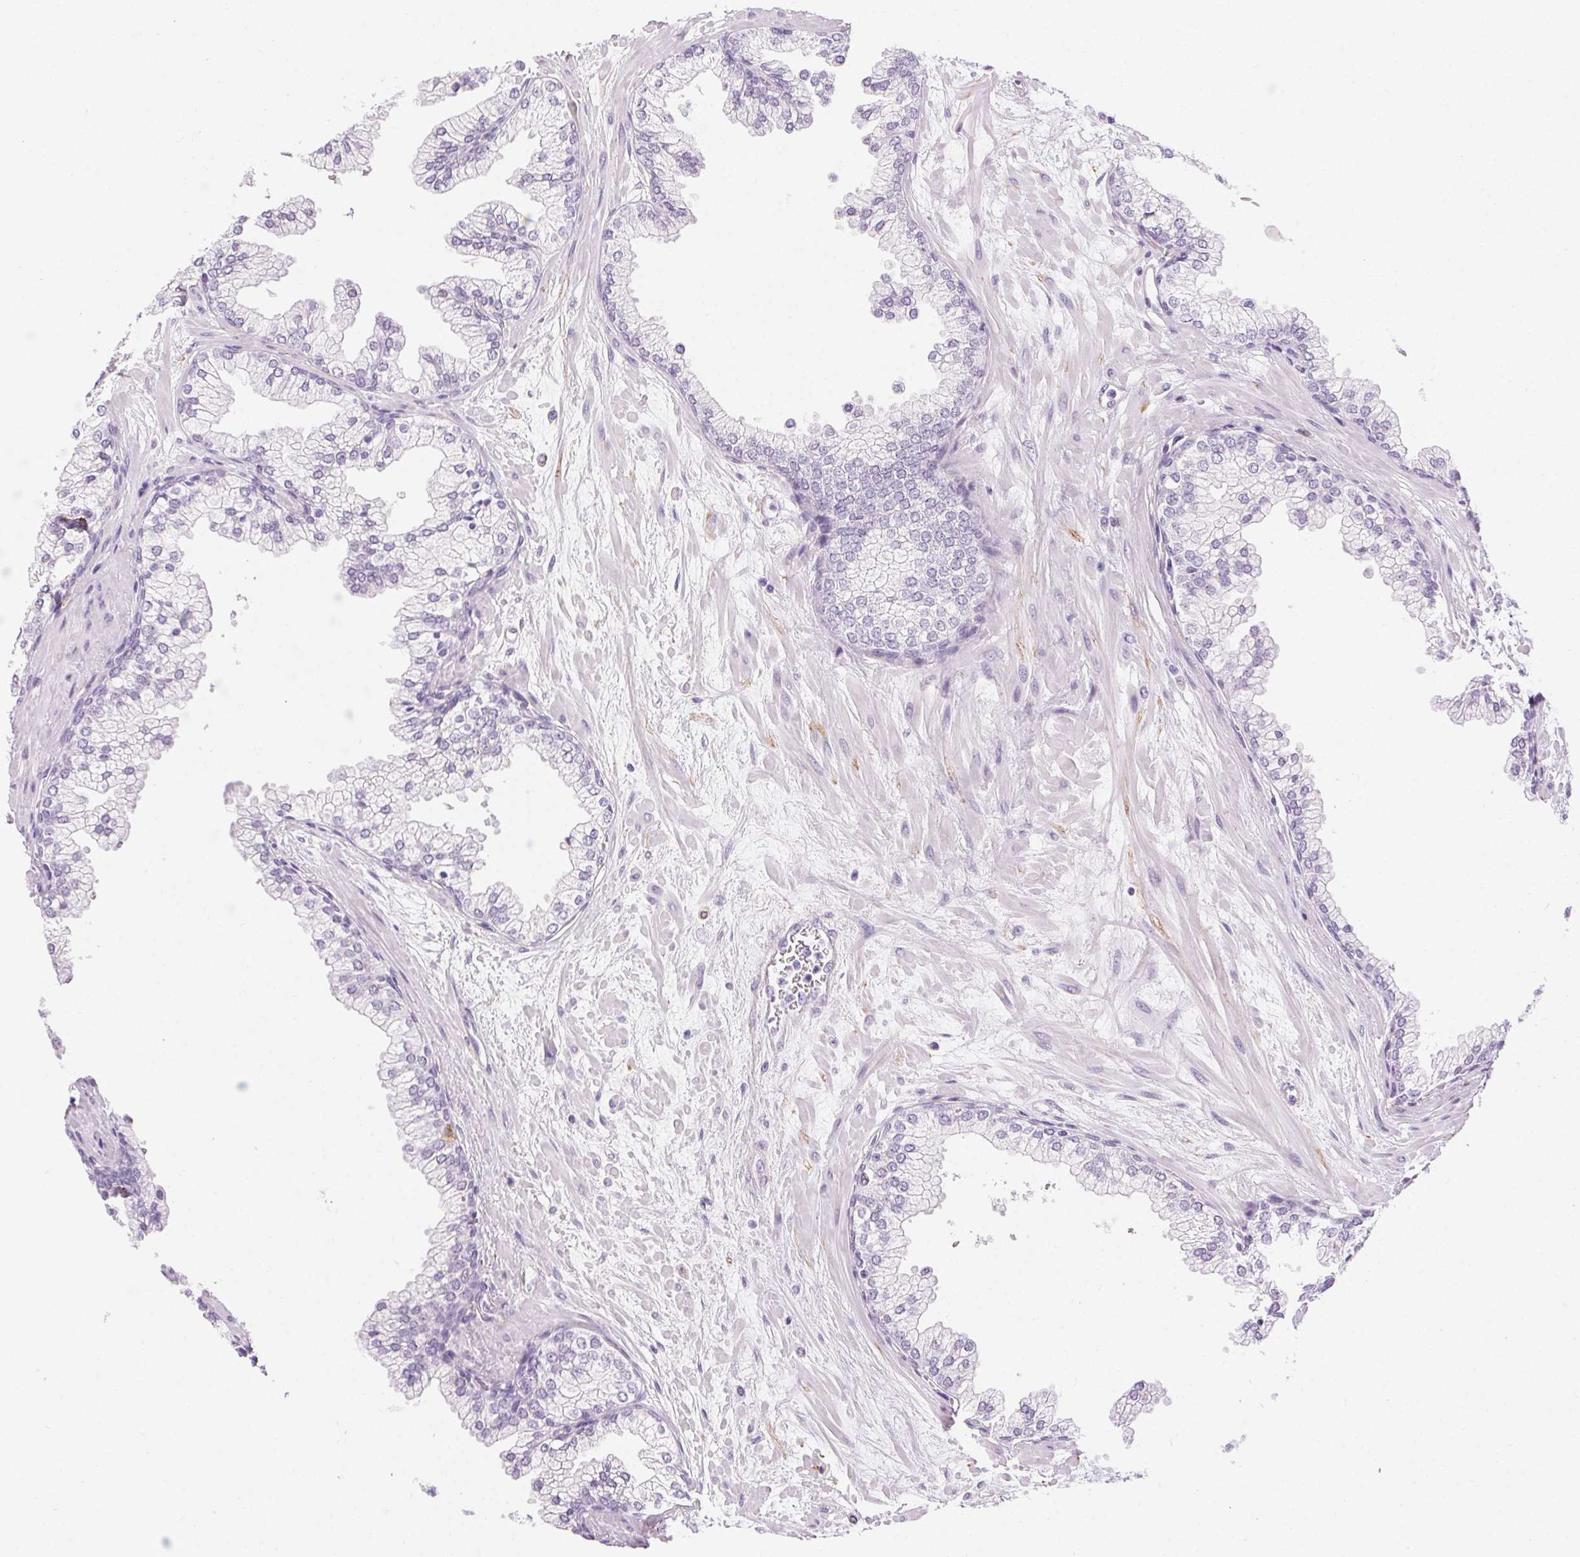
{"staining": {"intensity": "negative", "quantity": "none", "location": "none"}, "tissue": "prostate", "cell_type": "Glandular cells", "image_type": "normal", "snomed": [{"axis": "morphology", "description": "Normal tissue, NOS"}, {"axis": "topography", "description": "Prostate"}, {"axis": "topography", "description": "Peripheral nerve tissue"}], "caption": "Unremarkable prostate was stained to show a protein in brown. There is no significant staining in glandular cells. (Brightfield microscopy of DAB (3,3'-diaminobenzidine) immunohistochemistry at high magnification).", "gene": "CADPS", "patient": {"sex": "male", "age": 61}}